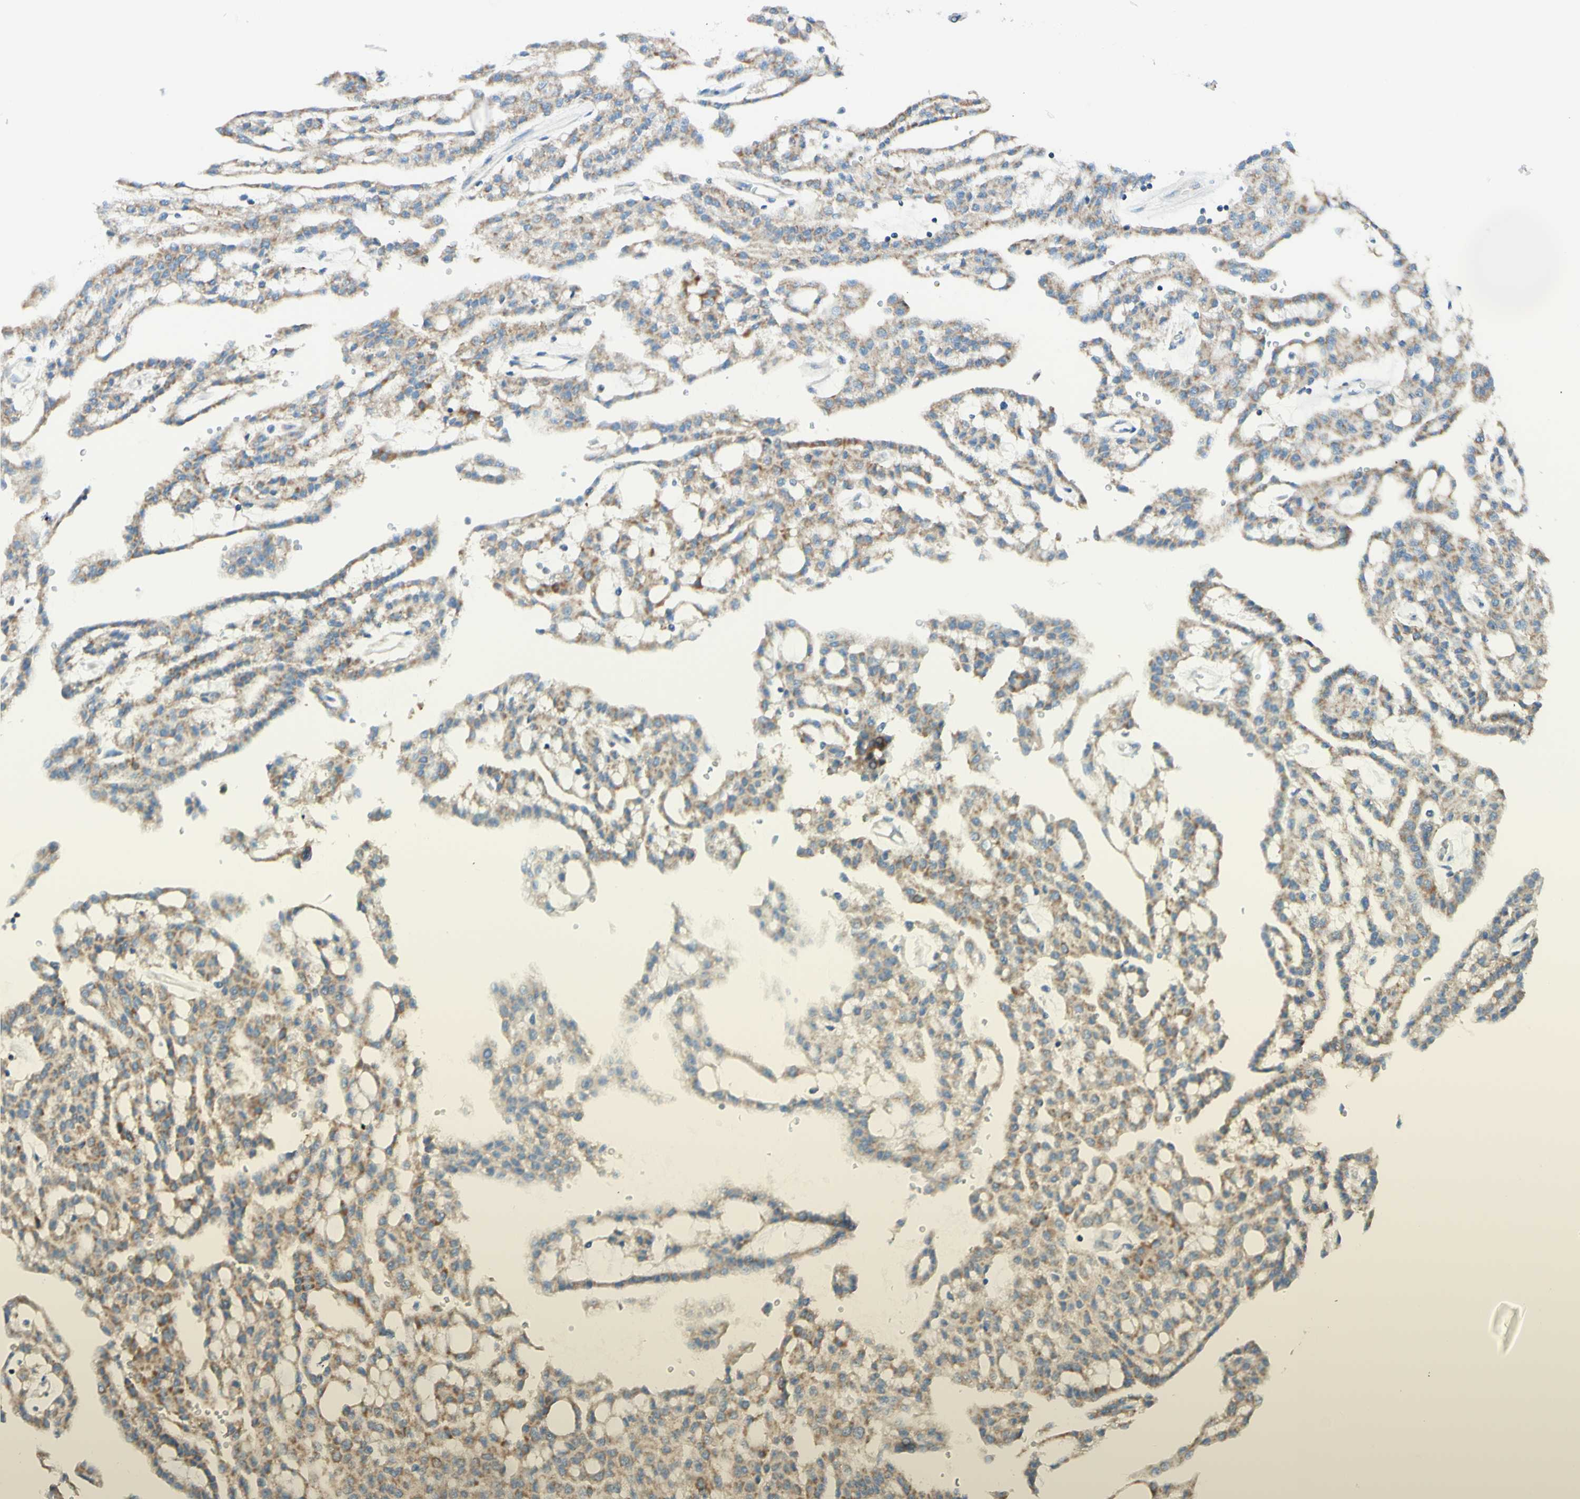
{"staining": {"intensity": "weak", "quantity": ">75%", "location": "cytoplasmic/membranous"}, "tissue": "renal cancer", "cell_type": "Tumor cells", "image_type": "cancer", "snomed": [{"axis": "morphology", "description": "Adenocarcinoma, NOS"}, {"axis": "topography", "description": "Kidney"}], "caption": "Renal cancer (adenocarcinoma) was stained to show a protein in brown. There is low levels of weak cytoplasmic/membranous positivity in about >75% of tumor cells.", "gene": "ARMC10", "patient": {"sex": "male", "age": 63}}